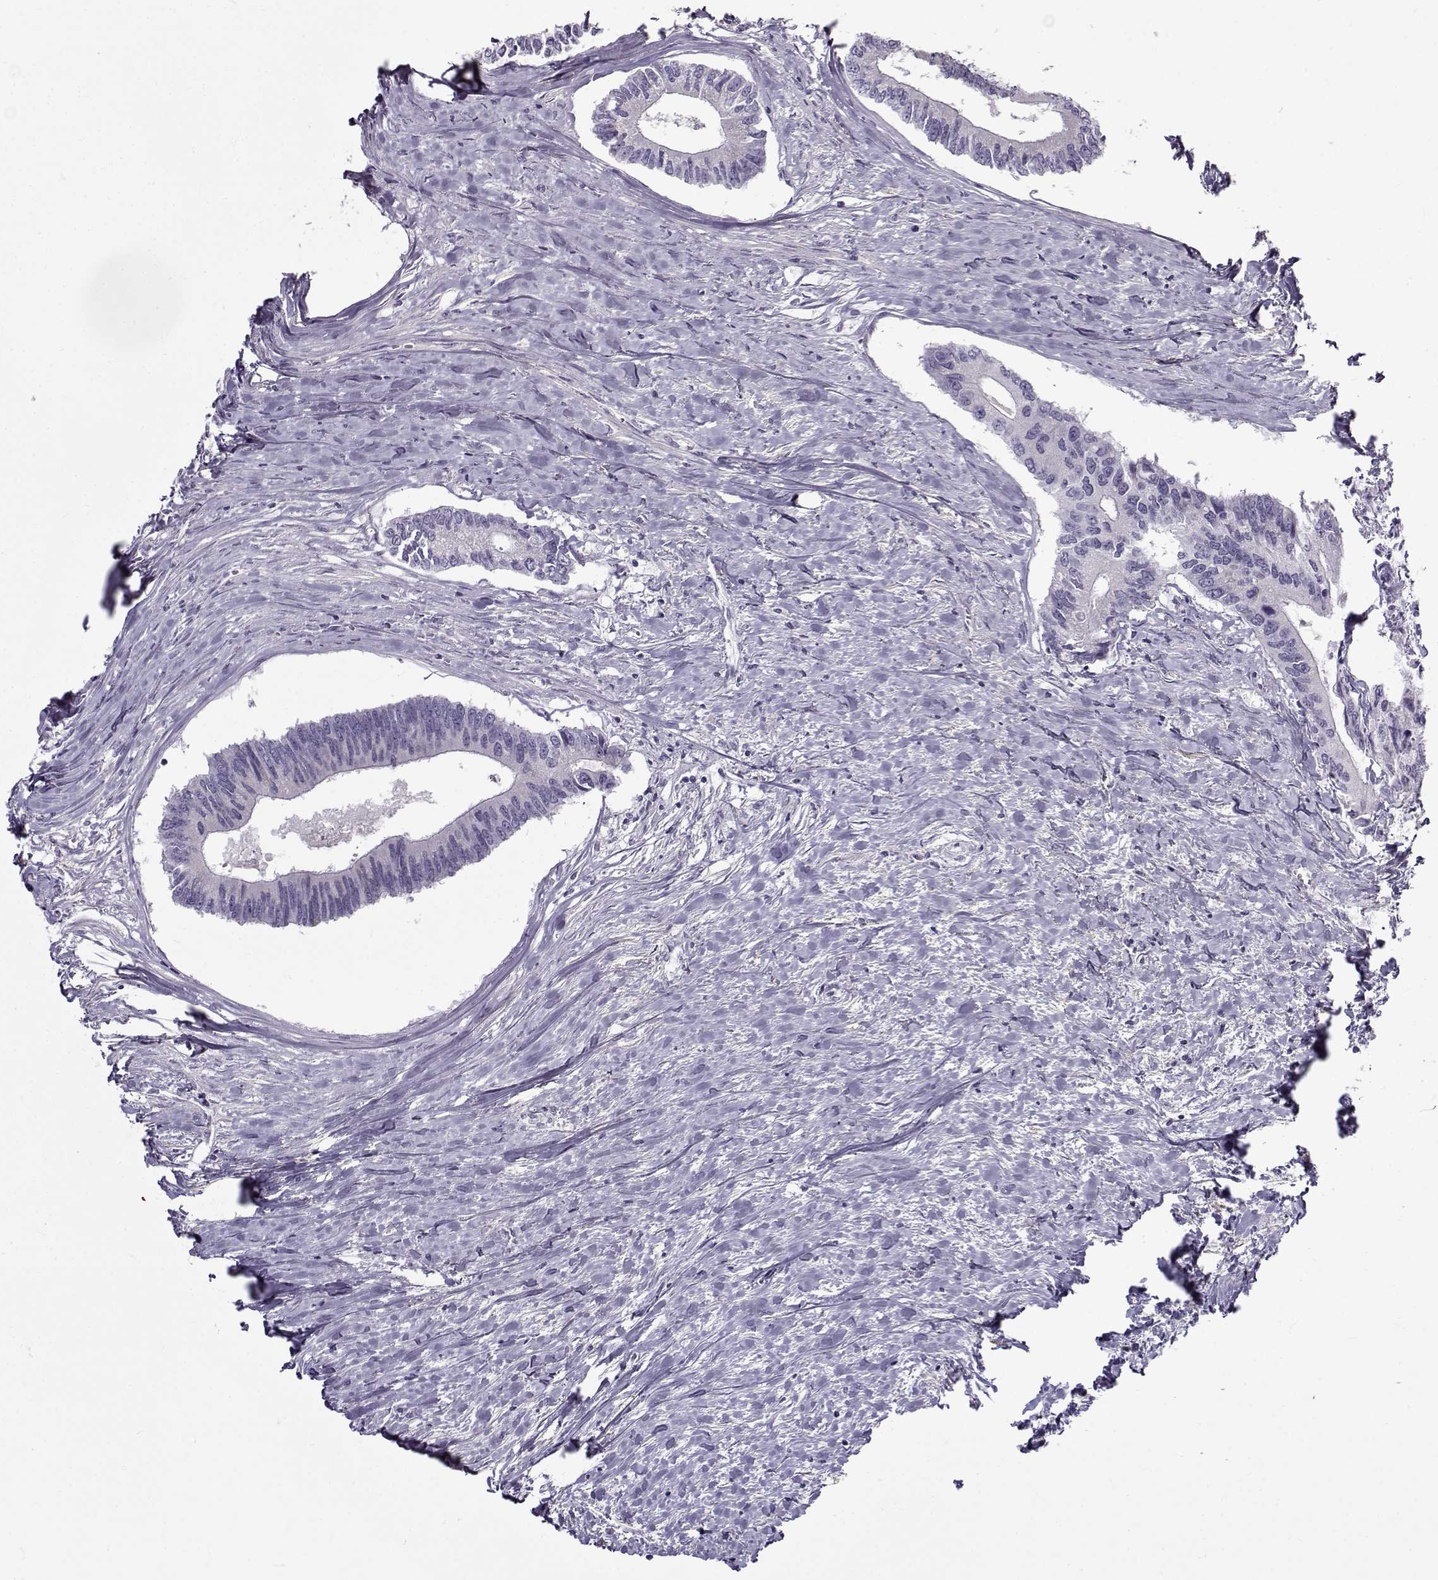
{"staining": {"intensity": "negative", "quantity": "none", "location": "none"}, "tissue": "colorectal cancer", "cell_type": "Tumor cells", "image_type": "cancer", "snomed": [{"axis": "morphology", "description": "Adenocarcinoma, NOS"}, {"axis": "topography", "description": "Colon"}], "caption": "Image shows no protein expression in tumor cells of adenocarcinoma (colorectal) tissue. Nuclei are stained in blue.", "gene": "GTSF1L", "patient": {"sex": "male", "age": 53}}